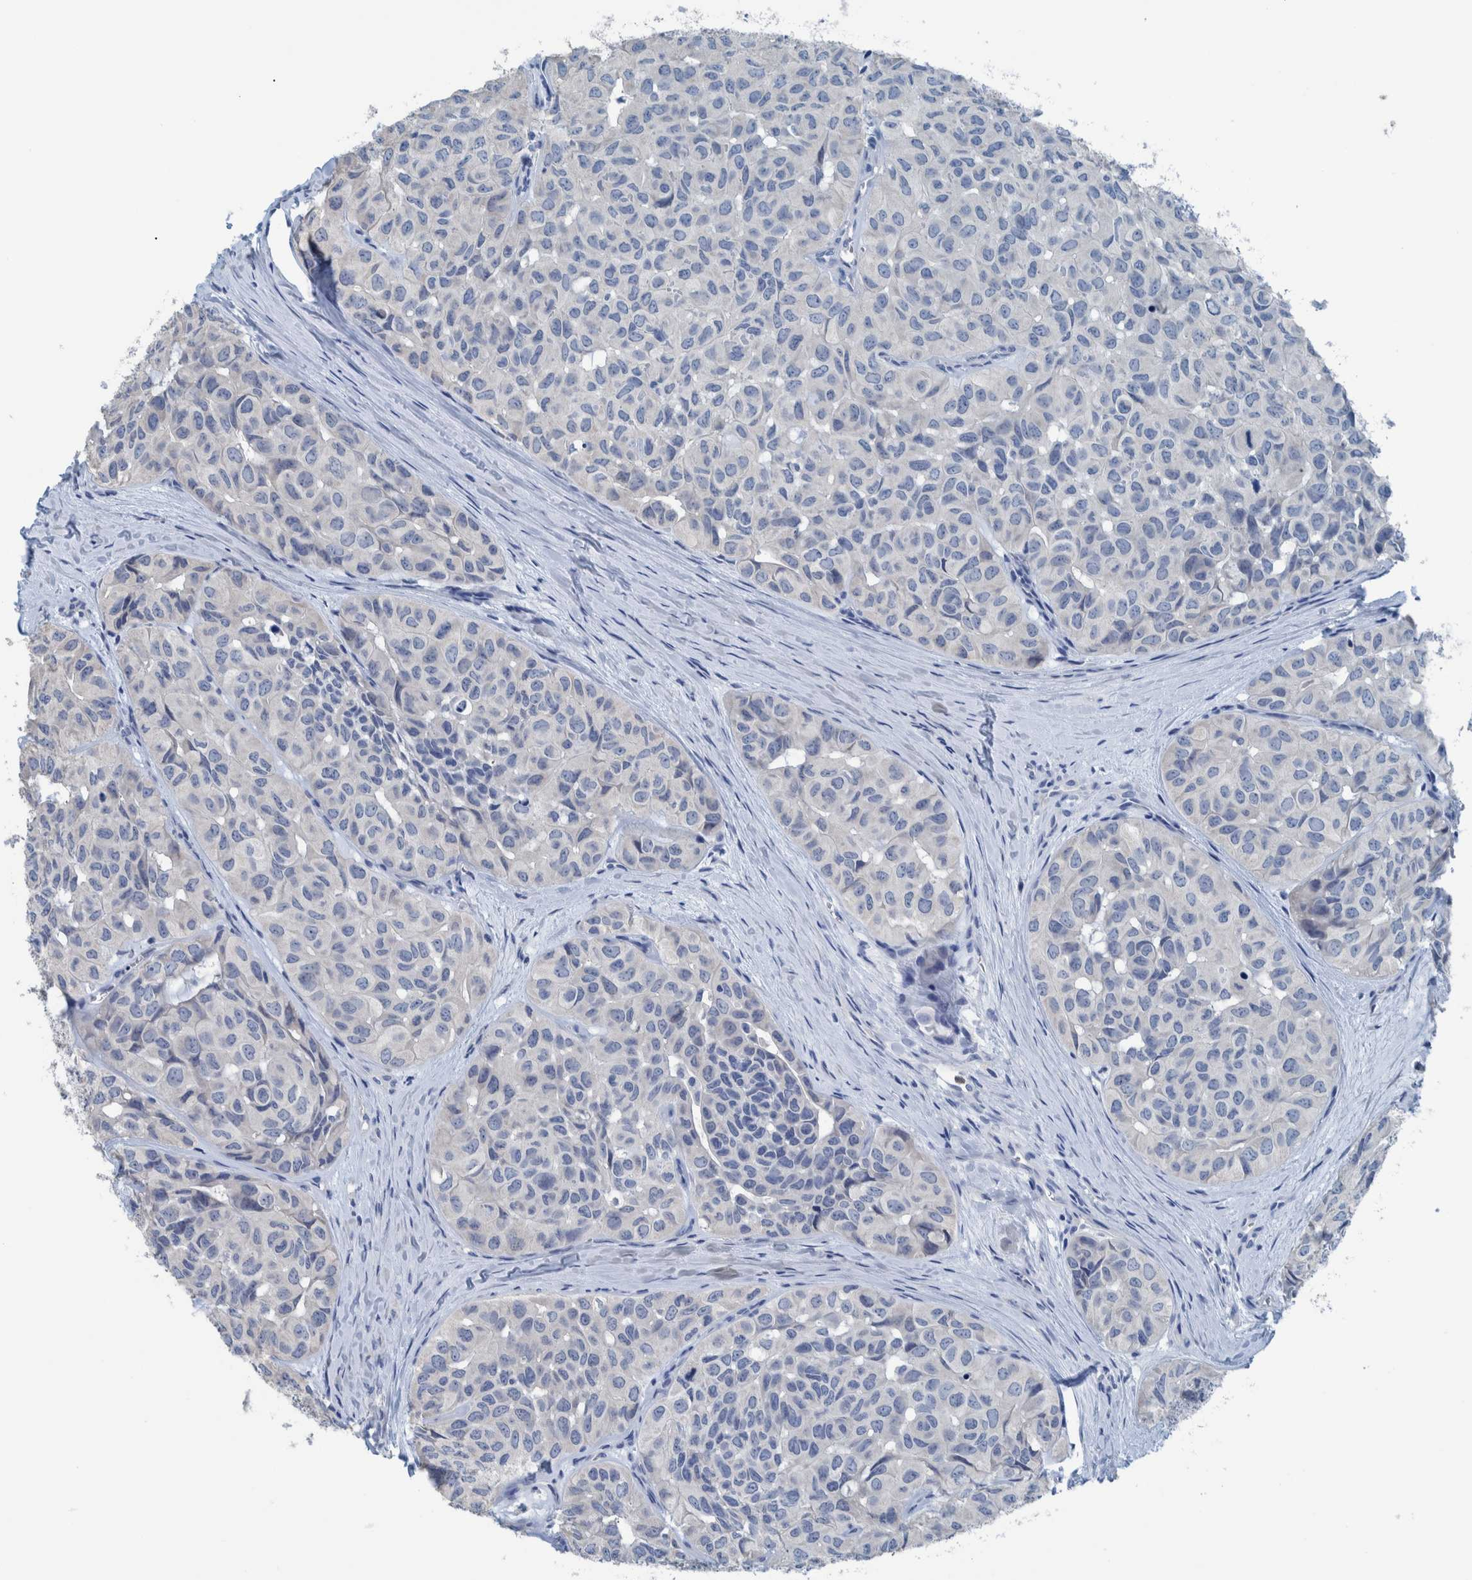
{"staining": {"intensity": "negative", "quantity": "none", "location": "none"}, "tissue": "head and neck cancer", "cell_type": "Tumor cells", "image_type": "cancer", "snomed": [{"axis": "morphology", "description": "Adenocarcinoma, NOS"}, {"axis": "topography", "description": "Salivary gland, NOS"}, {"axis": "topography", "description": "Head-Neck"}], "caption": "High magnification brightfield microscopy of head and neck cancer stained with DAB (brown) and counterstained with hematoxylin (blue): tumor cells show no significant staining.", "gene": "IDO1", "patient": {"sex": "female", "age": 76}}